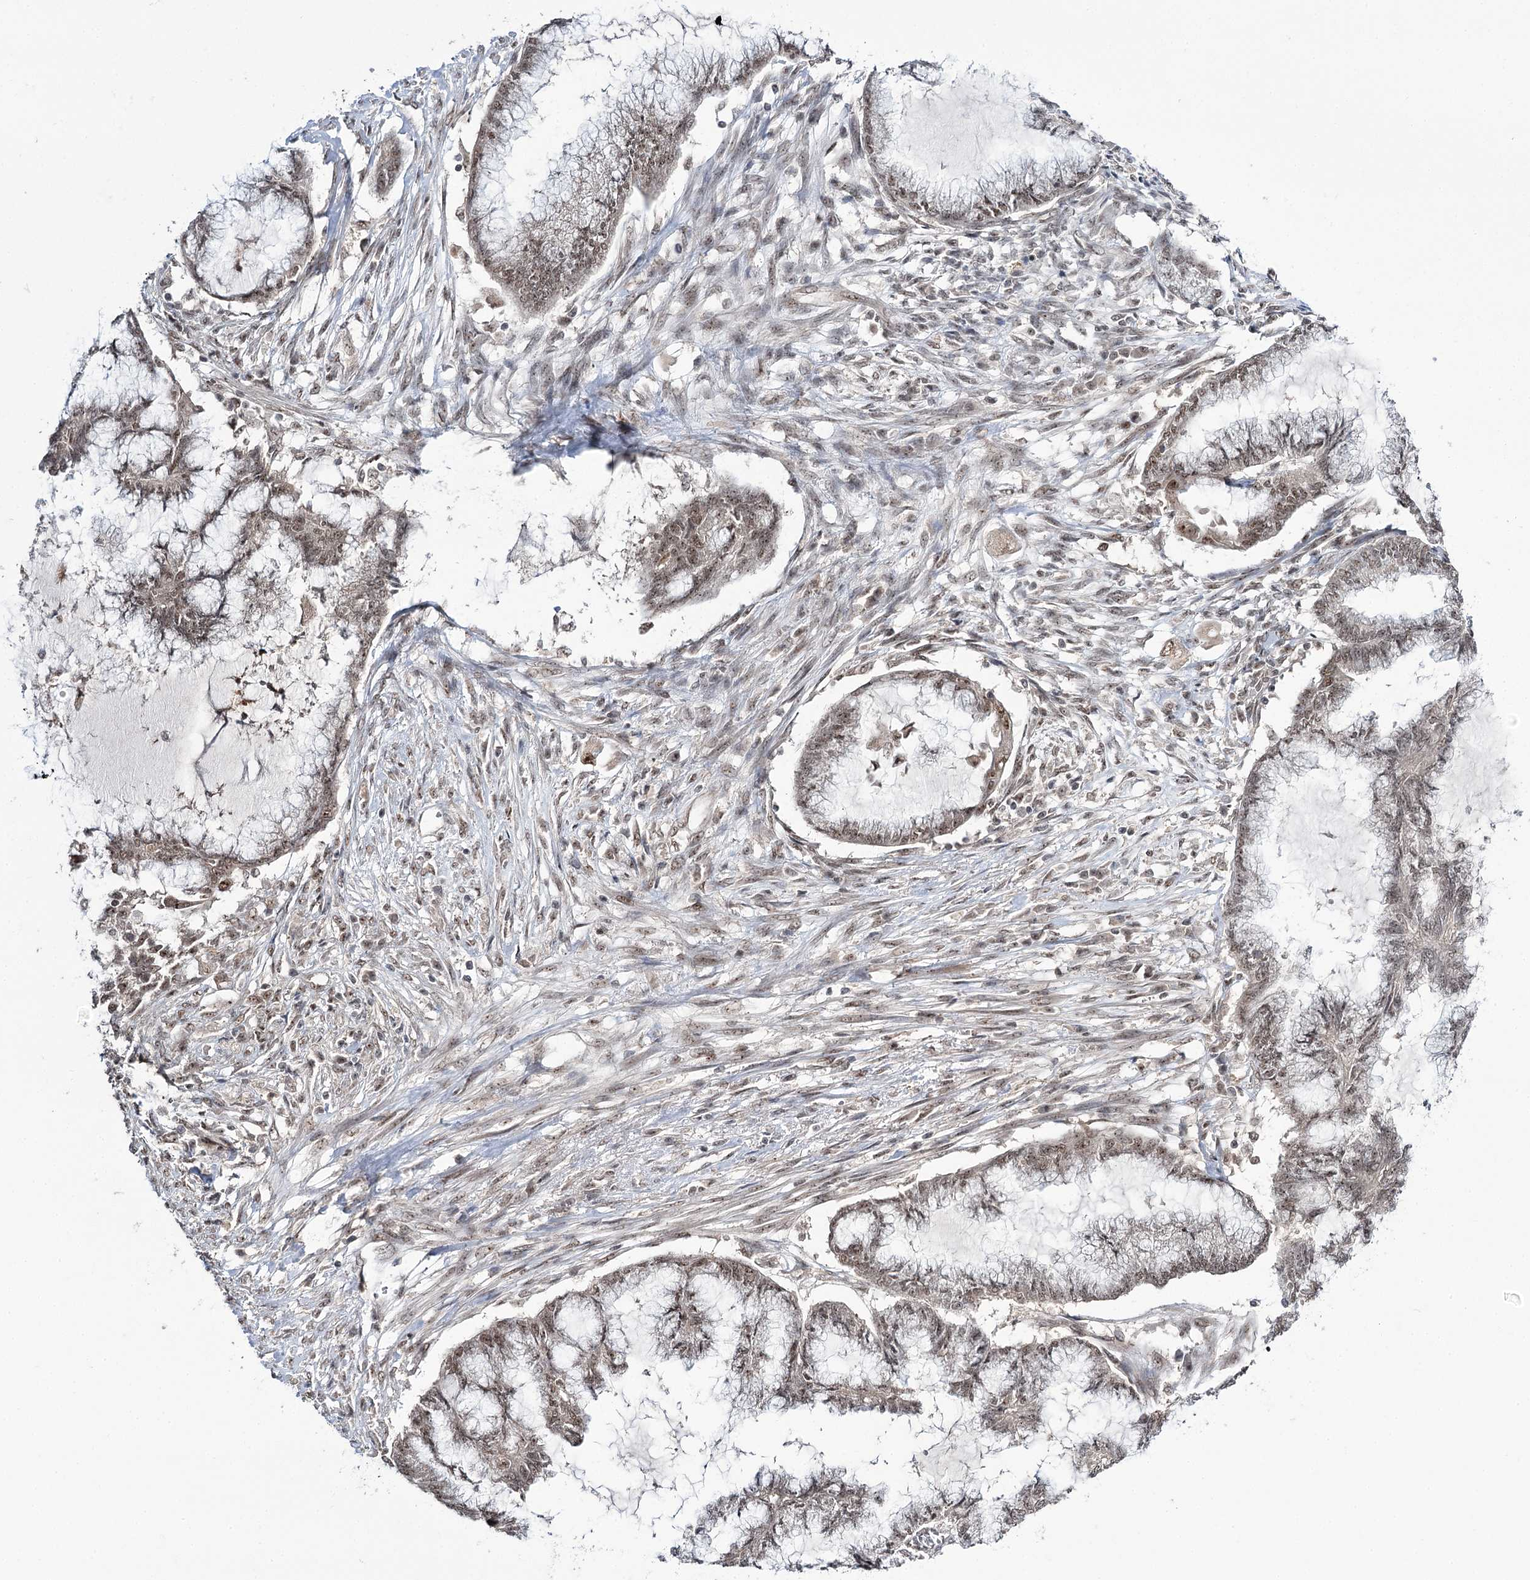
{"staining": {"intensity": "weak", "quantity": "25%-75%", "location": "nuclear"}, "tissue": "endometrial cancer", "cell_type": "Tumor cells", "image_type": "cancer", "snomed": [{"axis": "morphology", "description": "Adenocarcinoma, NOS"}, {"axis": "topography", "description": "Endometrium"}], "caption": "Tumor cells display low levels of weak nuclear expression in about 25%-75% of cells in endometrial cancer.", "gene": "ERCC3", "patient": {"sex": "female", "age": 86}}